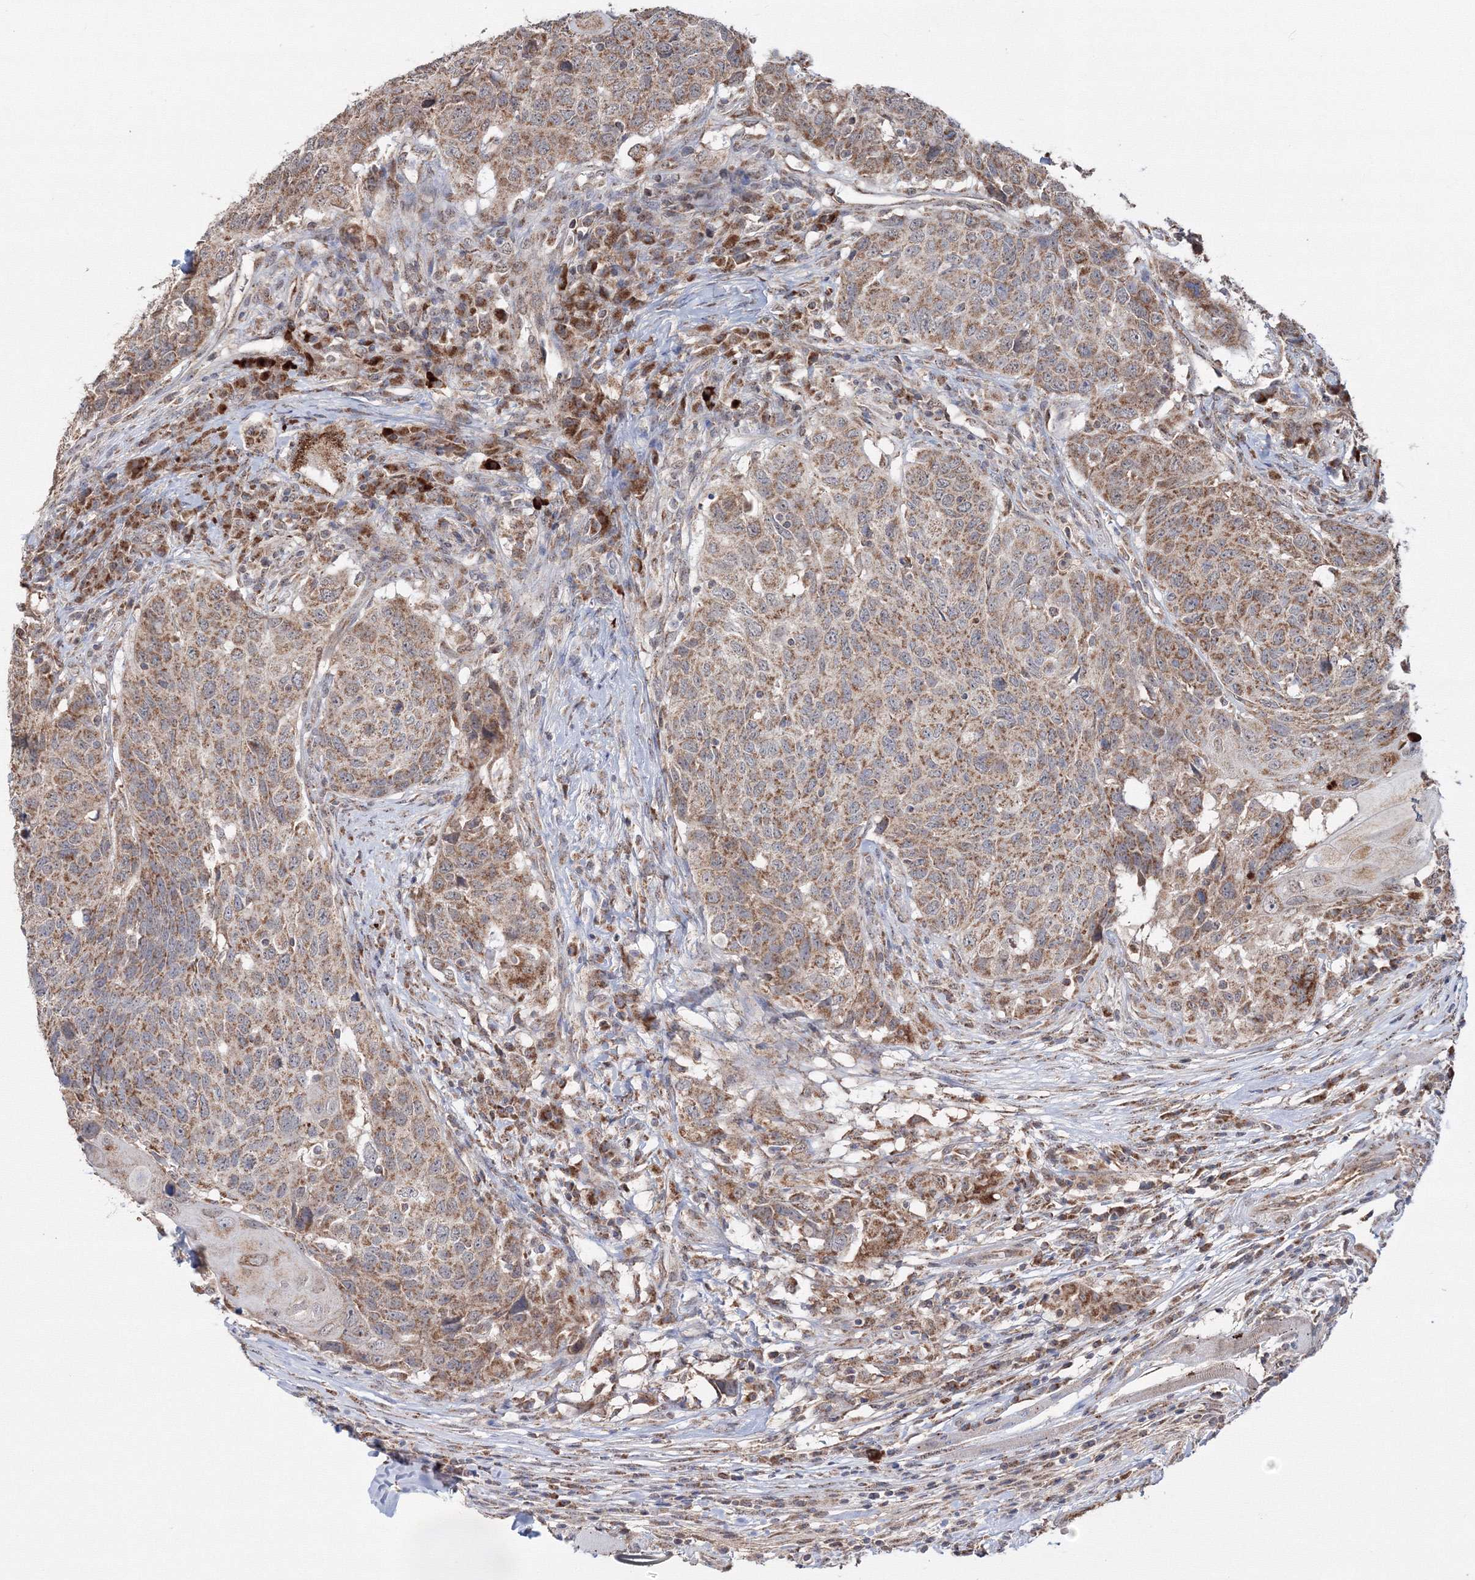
{"staining": {"intensity": "moderate", "quantity": ">75%", "location": "cytoplasmic/membranous"}, "tissue": "head and neck cancer", "cell_type": "Tumor cells", "image_type": "cancer", "snomed": [{"axis": "morphology", "description": "Squamous cell carcinoma, NOS"}, {"axis": "topography", "description": "Head-Neck"}], "caption": "Protein analysis of head and neck squamous cell carcinoma tissue demonstrates moderate cytoplasmic/membranous expression in about >75% of tumor cells.", "gene": "PEX13", "patient": {"sex": "male", "age": 66}}